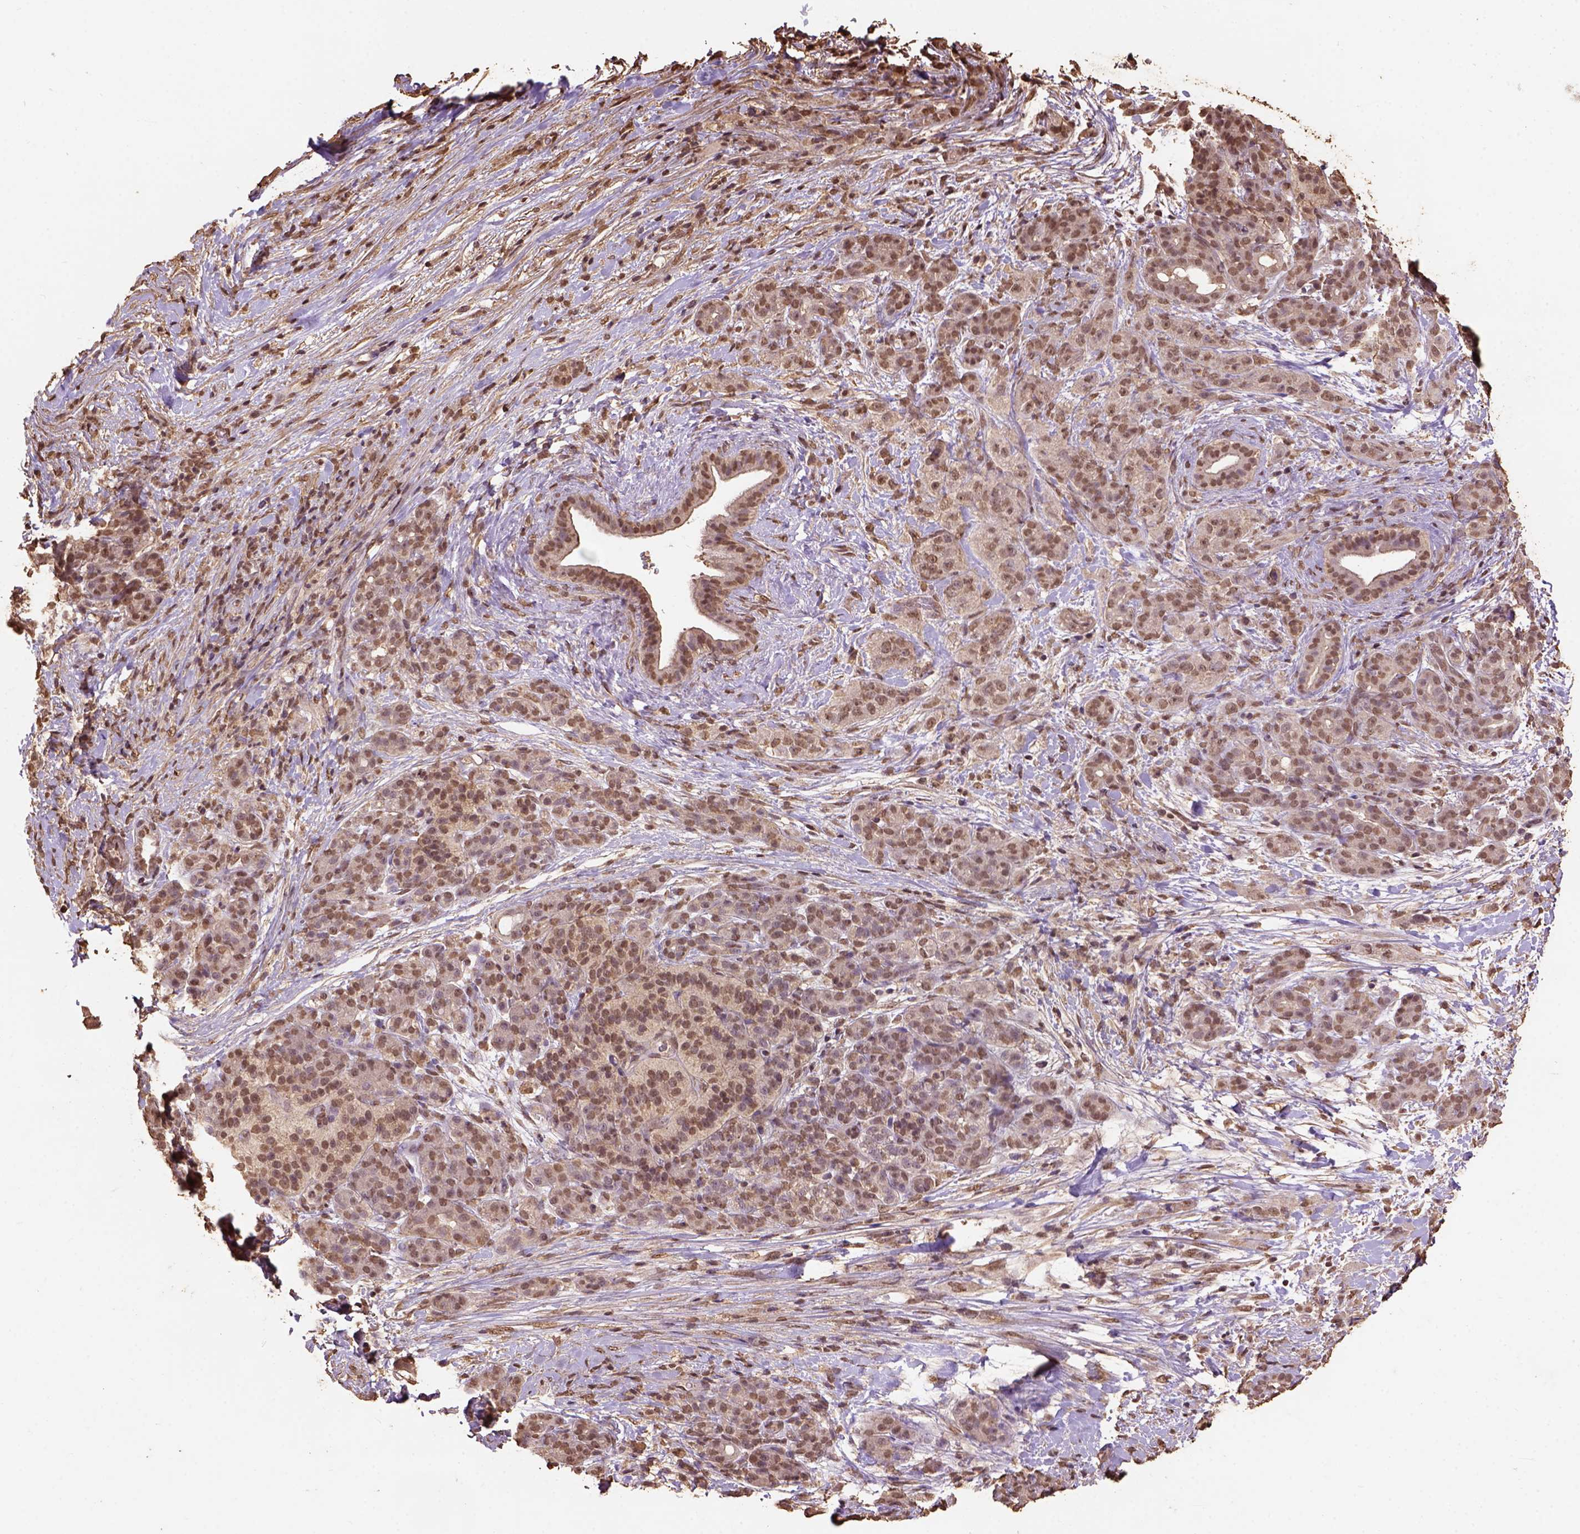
{"staining": {"intensity": "moderate", "quantity": ">75%", "location": "nuclear"}, "tissue": "pancreatic cancer", "cell_type": "Tumor cells", "image_type": "cancer", "snomed": [{"axis": "morphology", "description": "Adenocarcinoma, NOS"}, {"axis": "topography", "description": "Pancreas"}], "caption": "This is a histology image of immunohistochemistry staining of pancreatic cancer (adenocarcinoma), which shows moderate positivity in the nuclear of tumor cells.", "gene": "CSTF2T", "patient": {"sex": "male", "age": 44}}